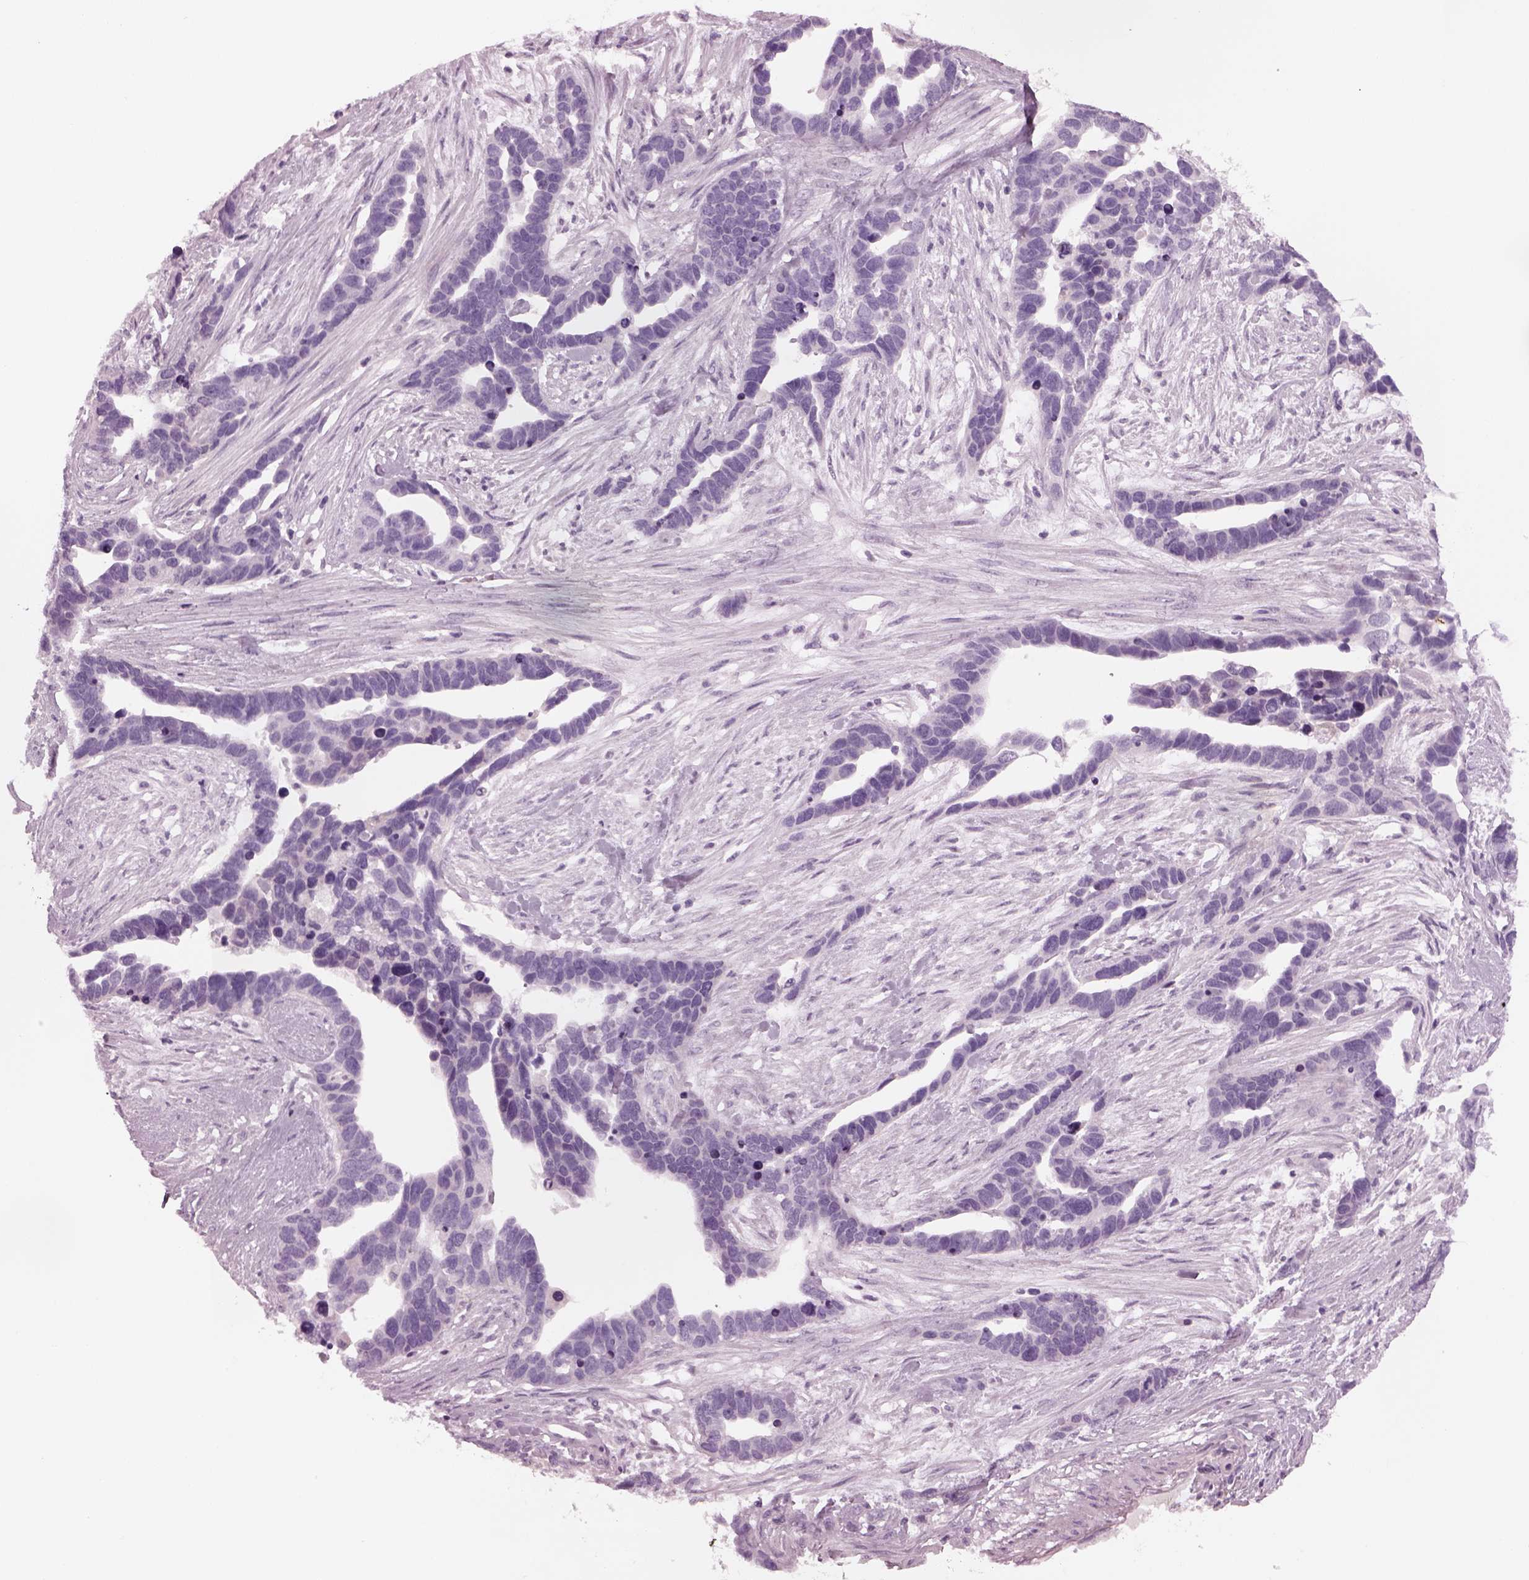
{"staining": {"intensity": "negative", "quantity": "none", "location": "none"}, "tissue": "ovarian cancer", "cell_type": "Tumor cells", "image_type": "cancer", "snomed": [{"axis": "morphology", "description": "Cystadenocarcinoma, serous, NOS"}, {"axis": "topography", "description": "Ovary"}], "caption": "High power microscopy micrograph of an immunohistochemistry (IHC) micrograph of ovarian cancer, revealing no significant positivity in tumor cells.", "gene": "CYLC1", "patient": {"sex": "female", "age": 54}}